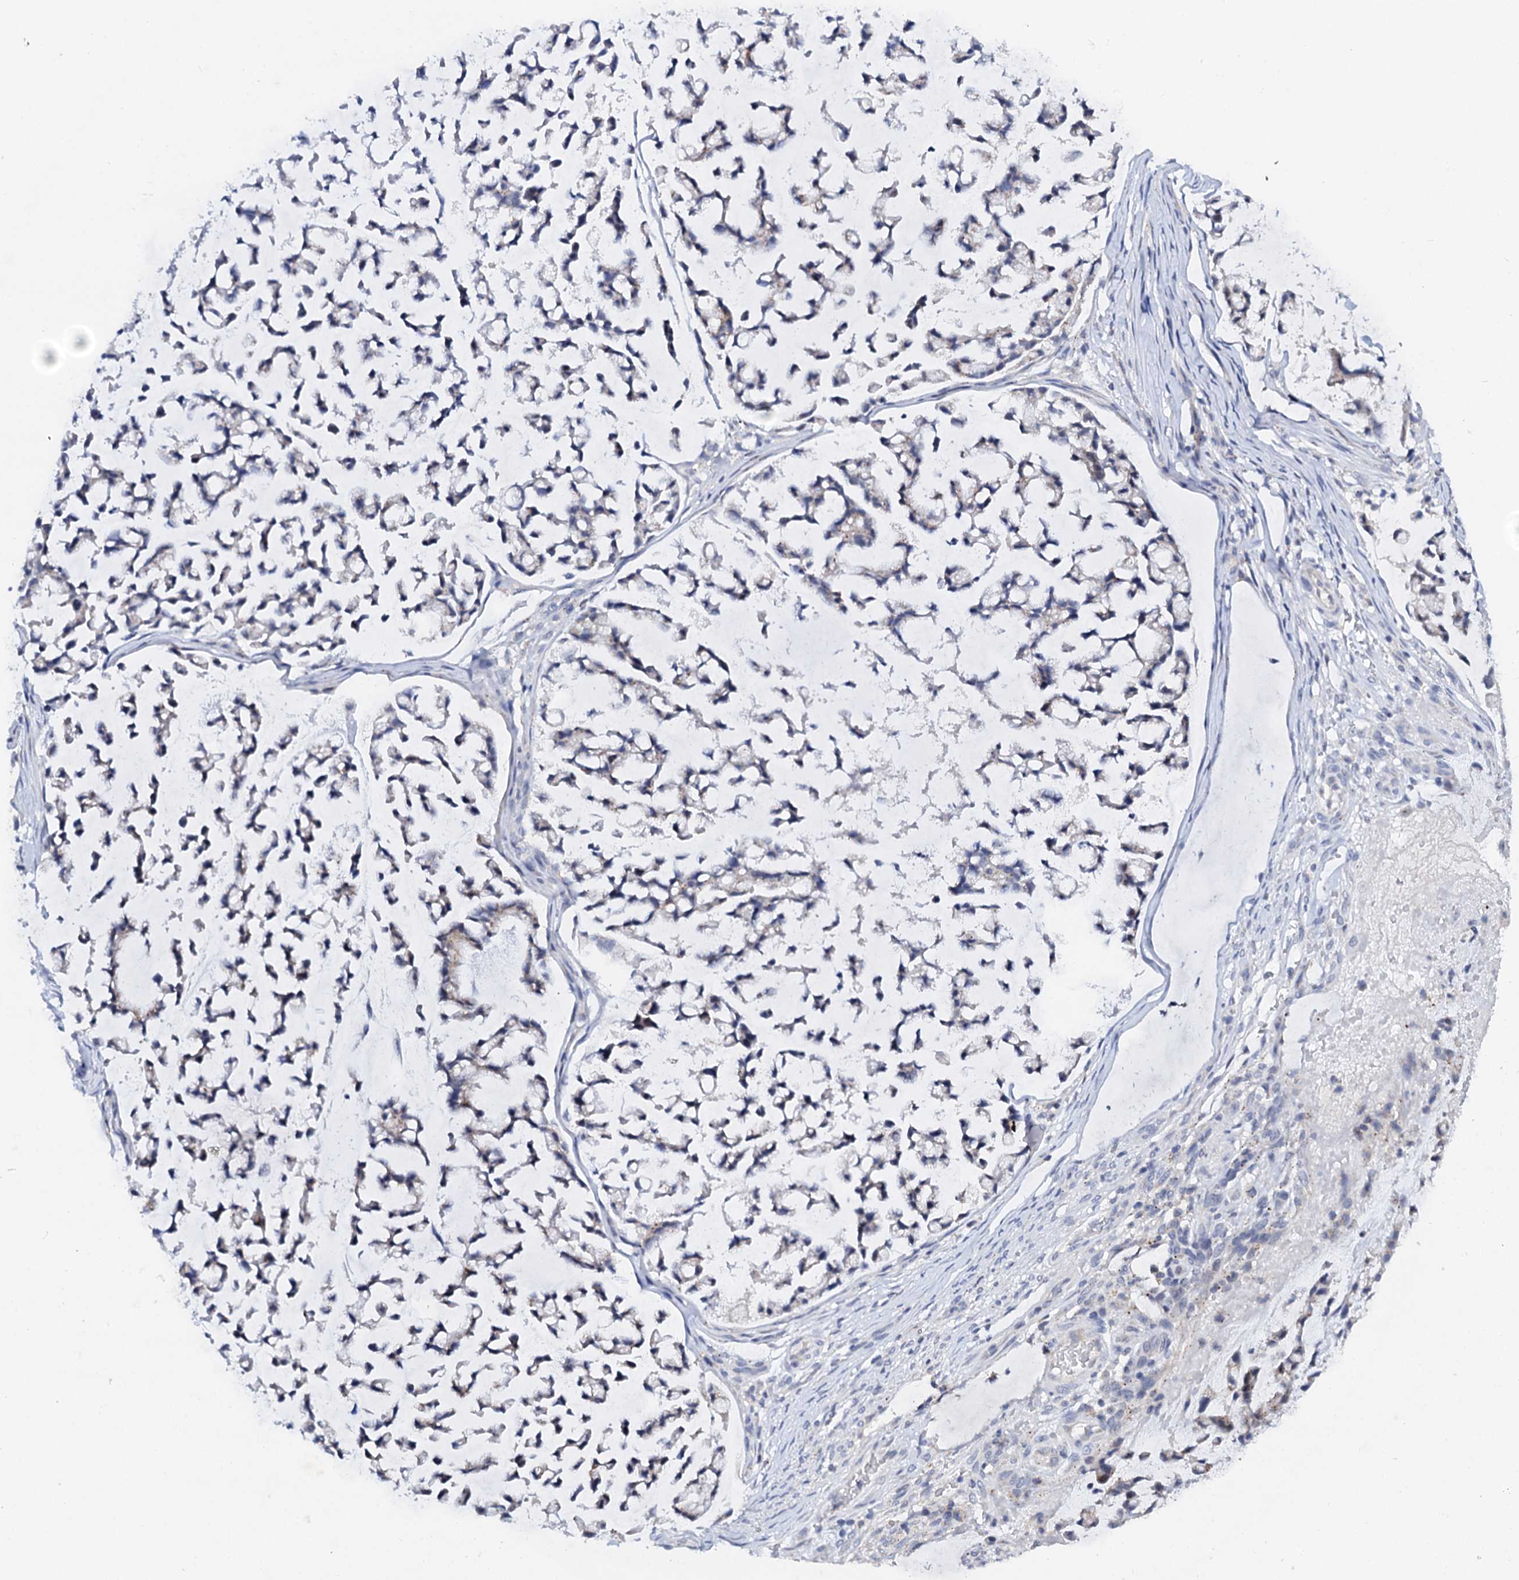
{"staining": {"intensity": "negative", "quantity": "none", "location": "none"}, "tissue": "stomach cancer", "cell_type": "Tumor cells", "image_type": "cancer", "snomed": [{"axis": "morphology", "description": "Adenocarcinoma, NOS"}, {"axis": "topography", "description": "Stomach, lower"}], "caption": "An immunohistochemistry (IHC) photomicrograph of adenocarcinoma (stomach) is shown. There is no staining in tumor cells of adenocarcinoma (stomach).", "gene": "NALF1", "patient": {"sex": "male", "age": 67}}